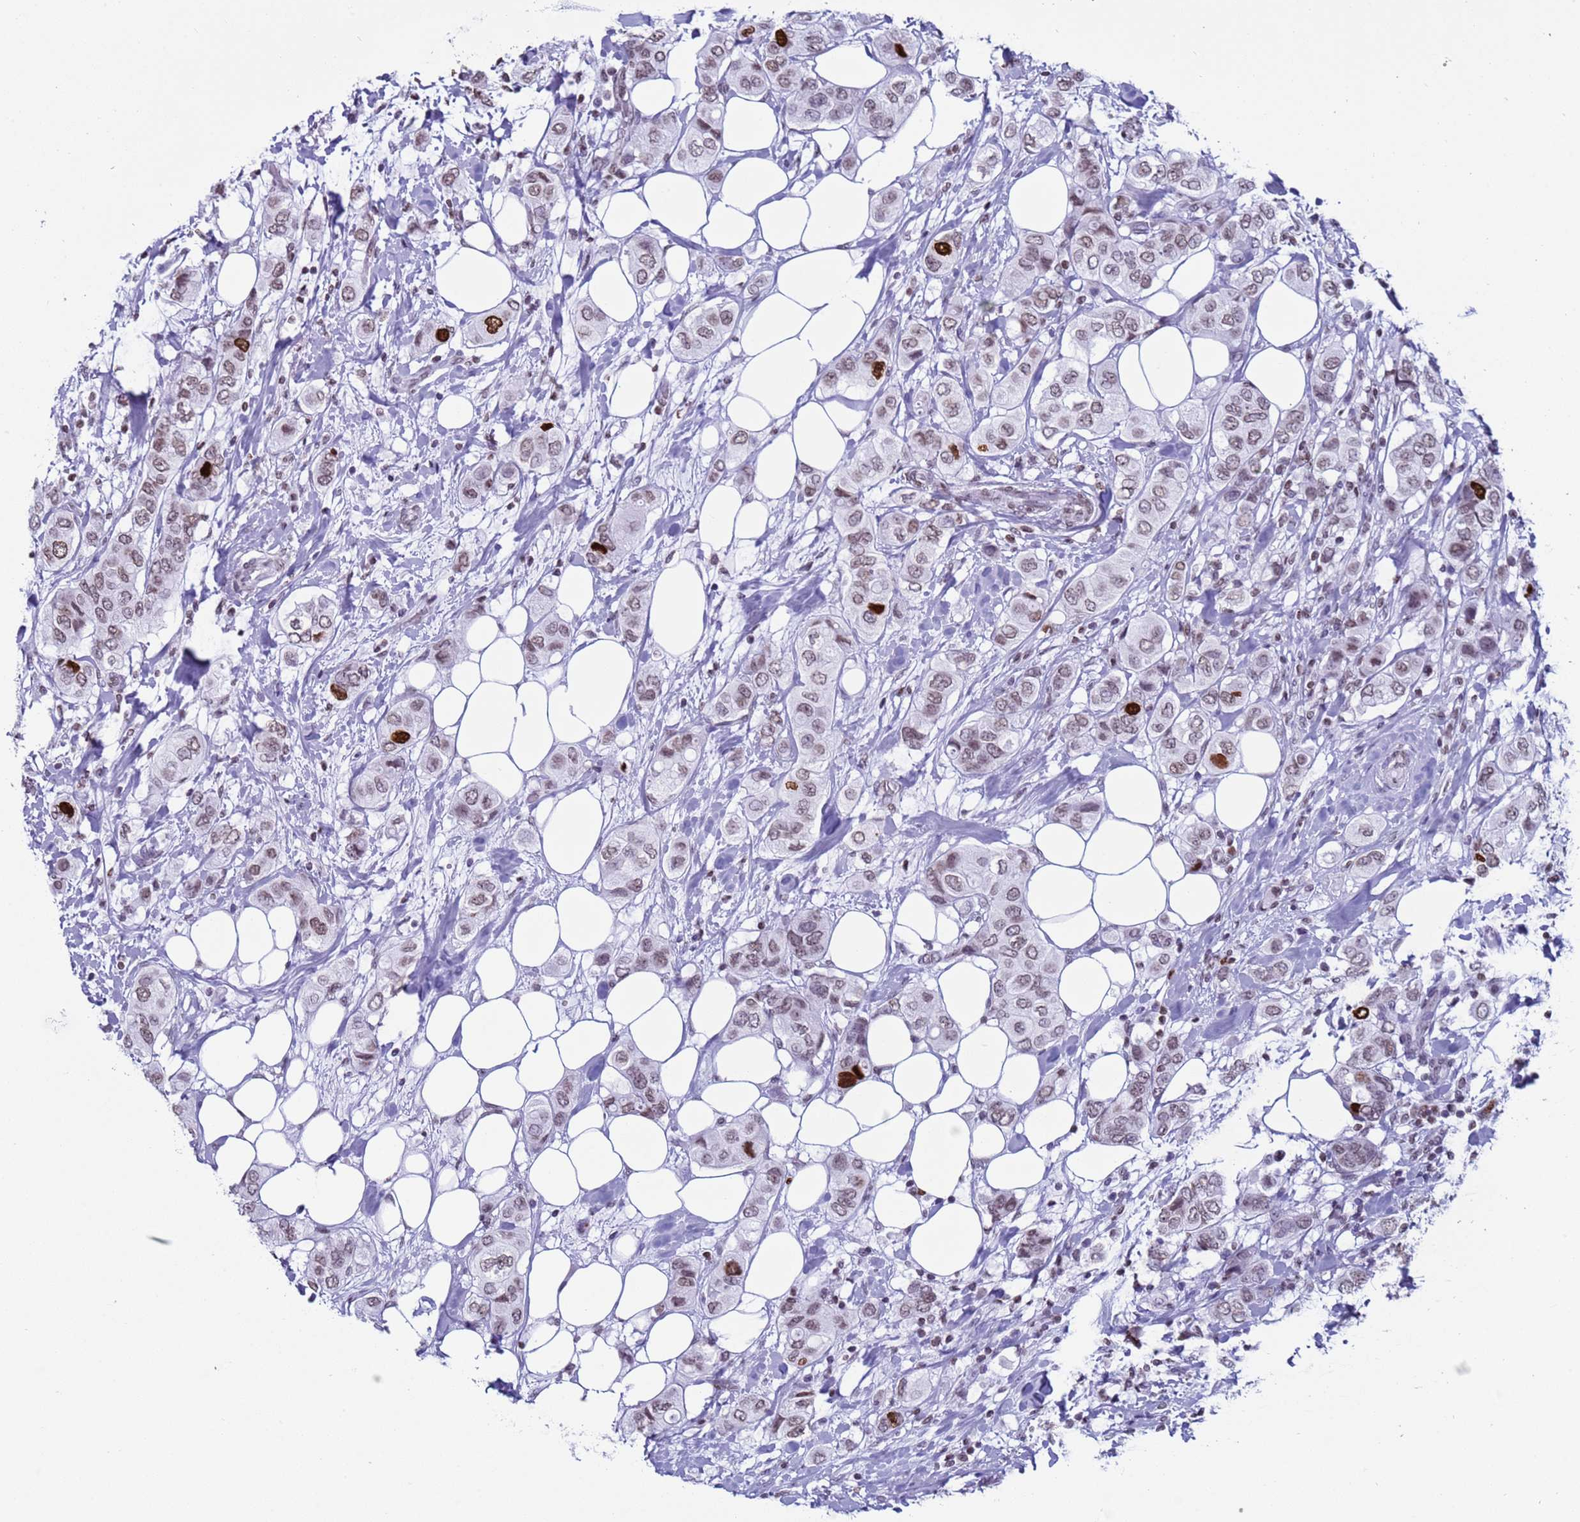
{"staining": {"intensity": "strong", "quantity": "<25%", "location": "nuclear"}, "tissue": "breast cancer", "cell_type": "Tumor cells", "image_type": "cancer", "snomed": [{"axis": "morphology", "description": "Lobular carcinoma"}, {"axis": "topography", "description": "Breast"}], "caption": "A brown stain highlights strong nuclear positivity of a protein in human breast cancer (lobular carcinoma) tumor cells.", "gene": "H4C8", "patient": {"sex": "female", "age": 51}}